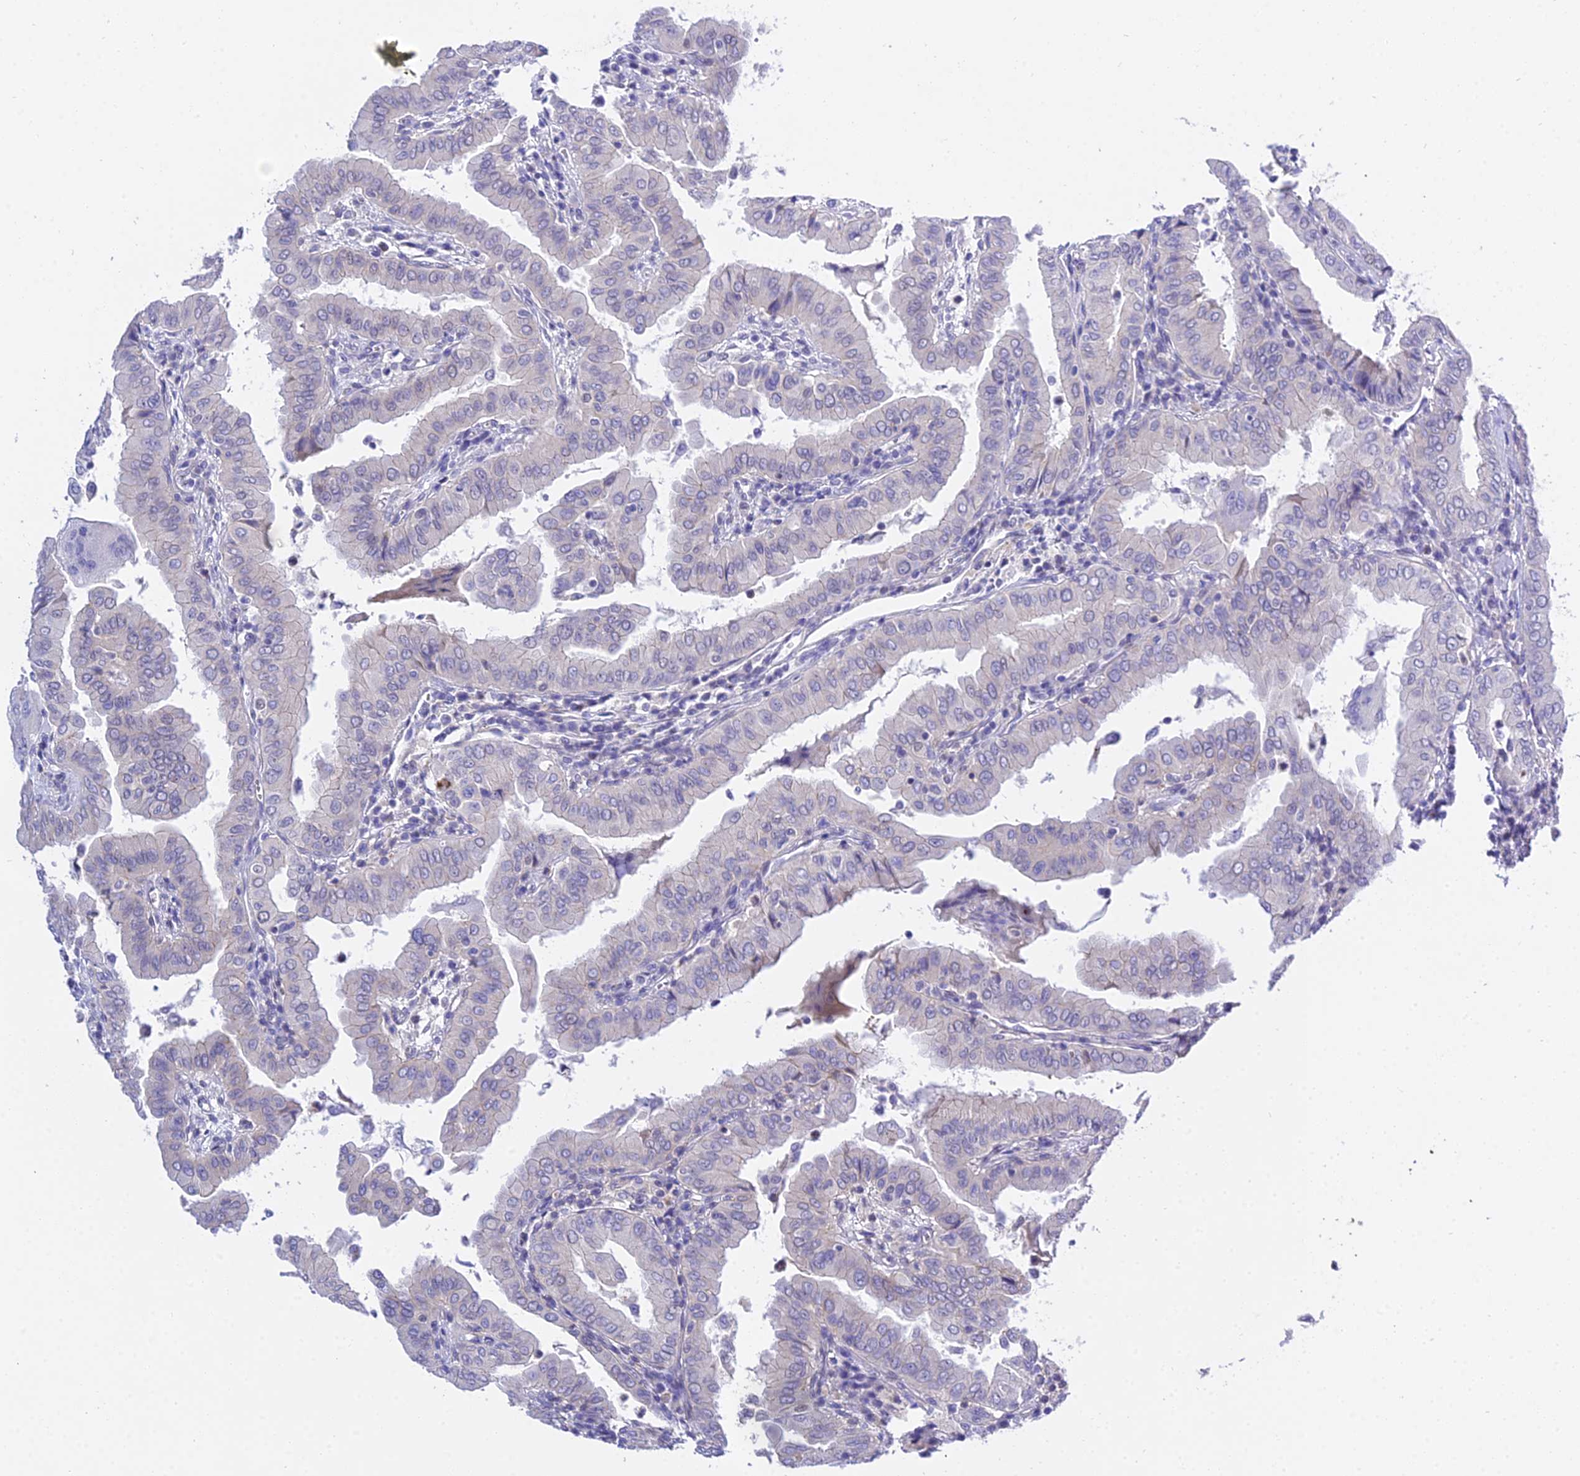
{"staining": {"intensity": "negative", "quantity": "none", "location": "none"}, "tissue": "thyroid cancer", "cell_type": "Tumor cells", "image_type": "cancer", "snomed": [{"axis": "morphology", "description": "Papillary adenocarcinoma, NOS"}, {"axis": "topography", "description": "Thyroid gland"}], "caption": "Immunohistochemistry image of thyroid papillary adenocarcinoma stained for a protein (brown), which demonstrates no expression in tumor cells. Nuclei are stained in blue.", "gene": "ZNF628", "patient": {"sex": "male", "age": 33}}